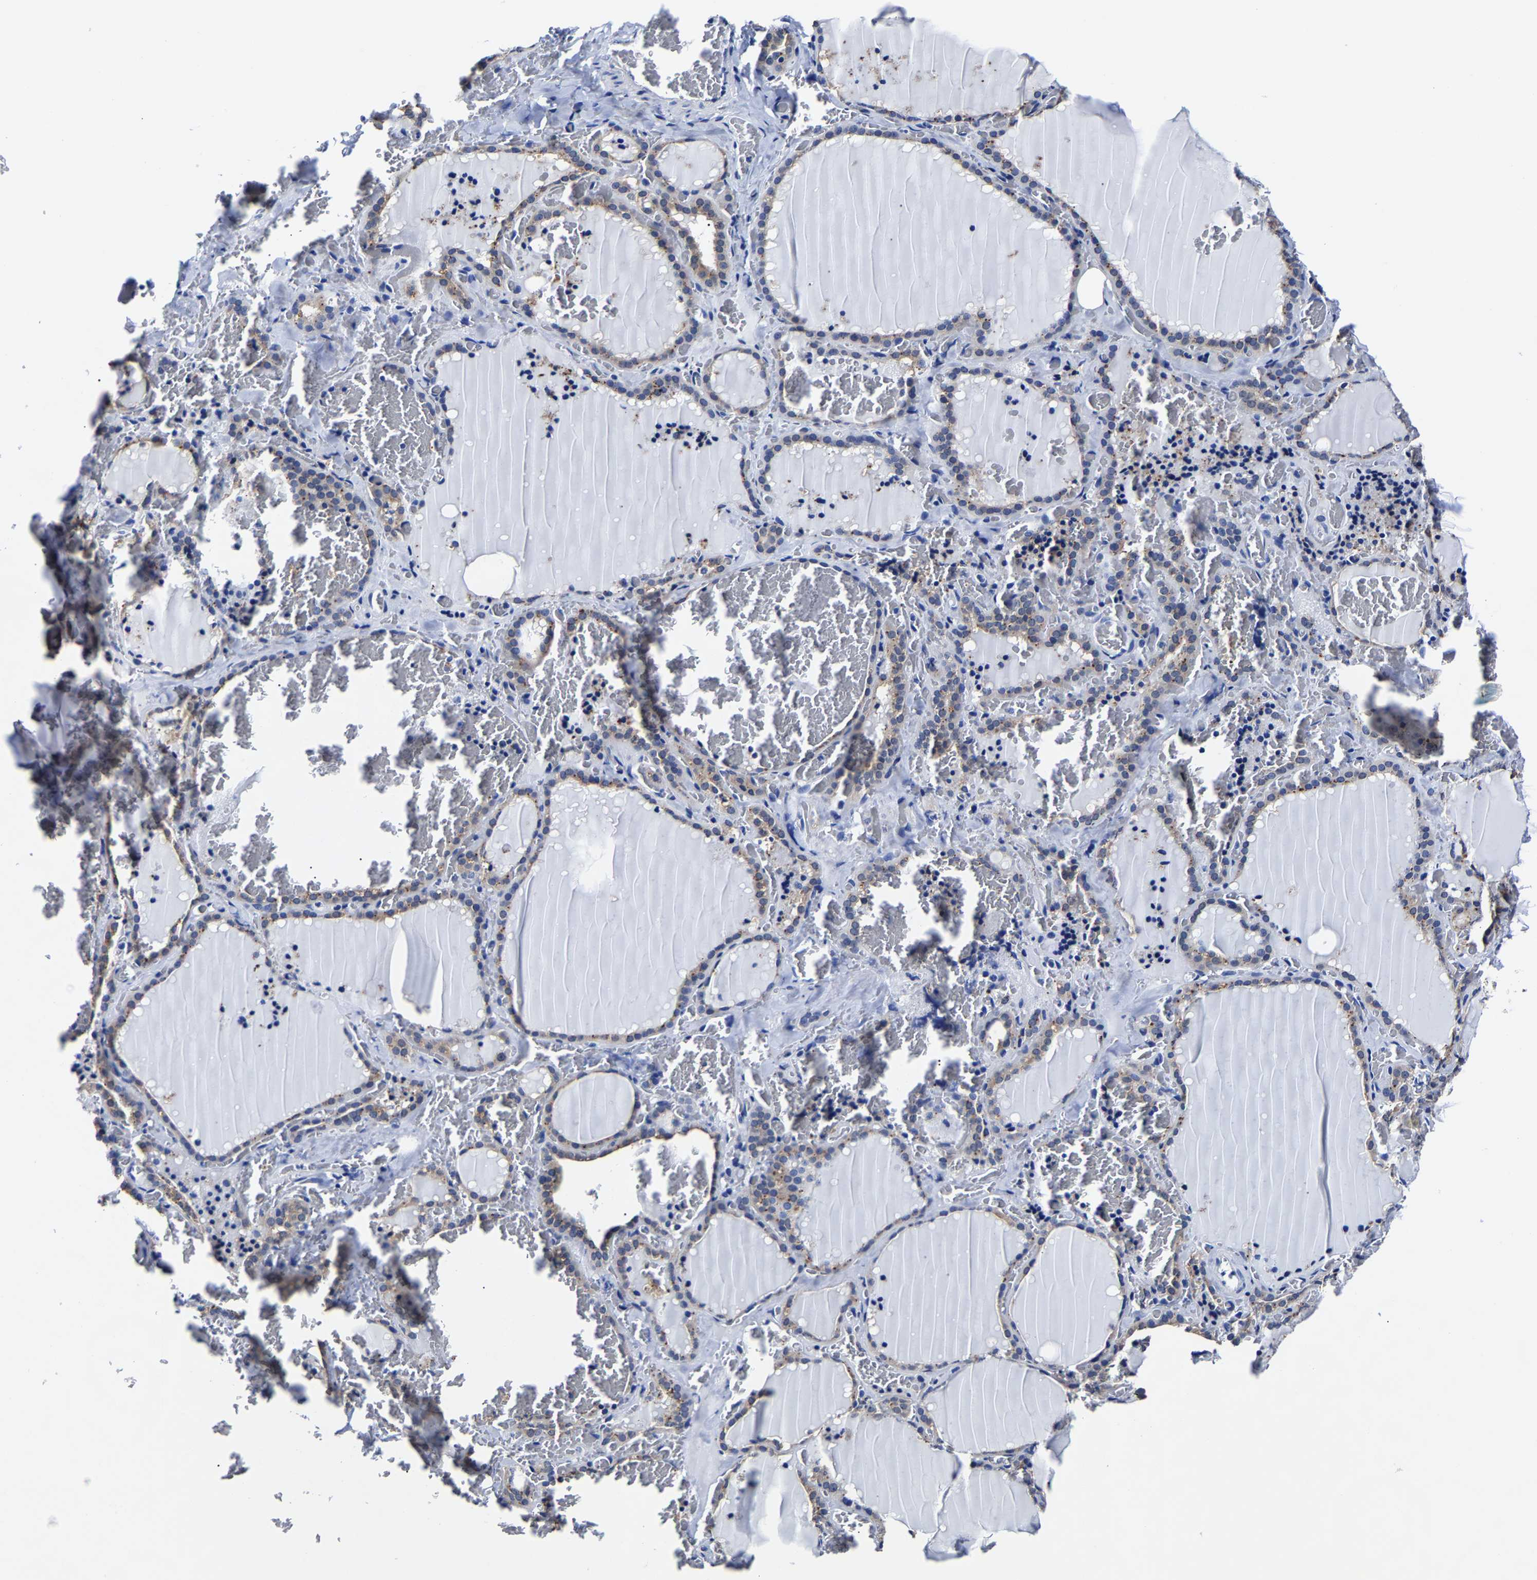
{"staining": {"intensity": "weak", "quantity": "<25%", "location": "cytoplasmic/membranous"}, "tissue": "thyroid gland", "cell_type": "Glandular cells", "image_type": "normal", "snomed": [{"axis": "morphology", "description": "Normal tissue, NOS"}, {"axis": "topography", "description": "Thyroid gland"}], "caption": "This photomicrograph is of normal thyroid gland stained with immunohistochemistry to label a protein in brown with the nuclei are counter-stained blue. There is no positivity in glandular cells. Nuclei are stained in blue.", "gene": "CPA2", "patient": {"sex": "female", "age": 22}}